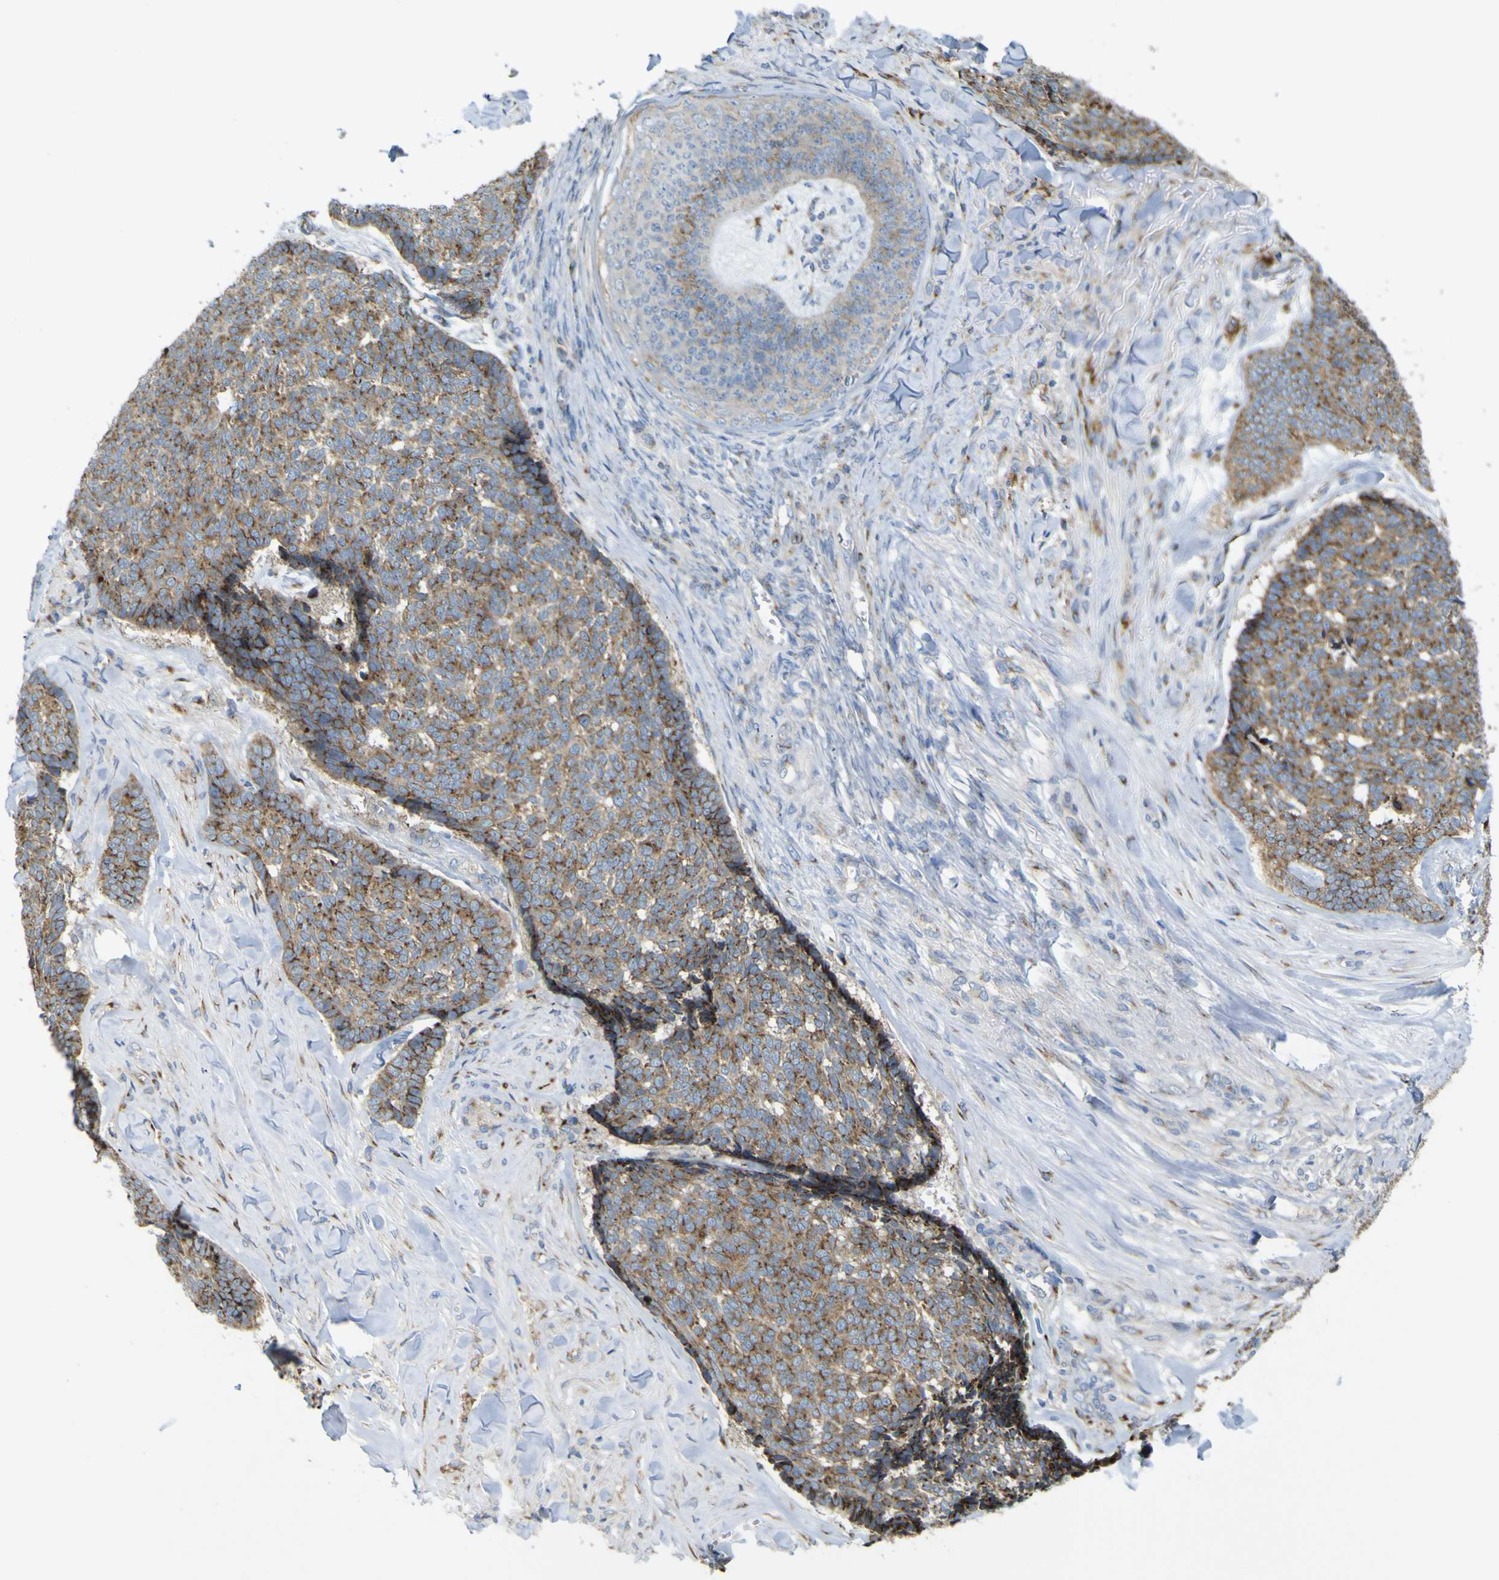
{"staining": {"intensity": "moderate", "quantity": ">75%", "location": "cytoplasmic/membranous"}, "tissue": "skin cancer", "cell_type": "Tumor cells", "image_type": "cancer", "snomed": [{"axis": "morphology", "description": "Basal cell carcinoma"}, {"axis": "topography", "description": "Skin"}], "caption": "Skin cancer was stained to show a protein in brown. There is medium levels of moderate cytoplasmic/membranous staining in about >75% of tumor cells. Nuclei are stained in blue.", "gene": "IGF2R", "patient": {"sex": "male", "age": 84}}